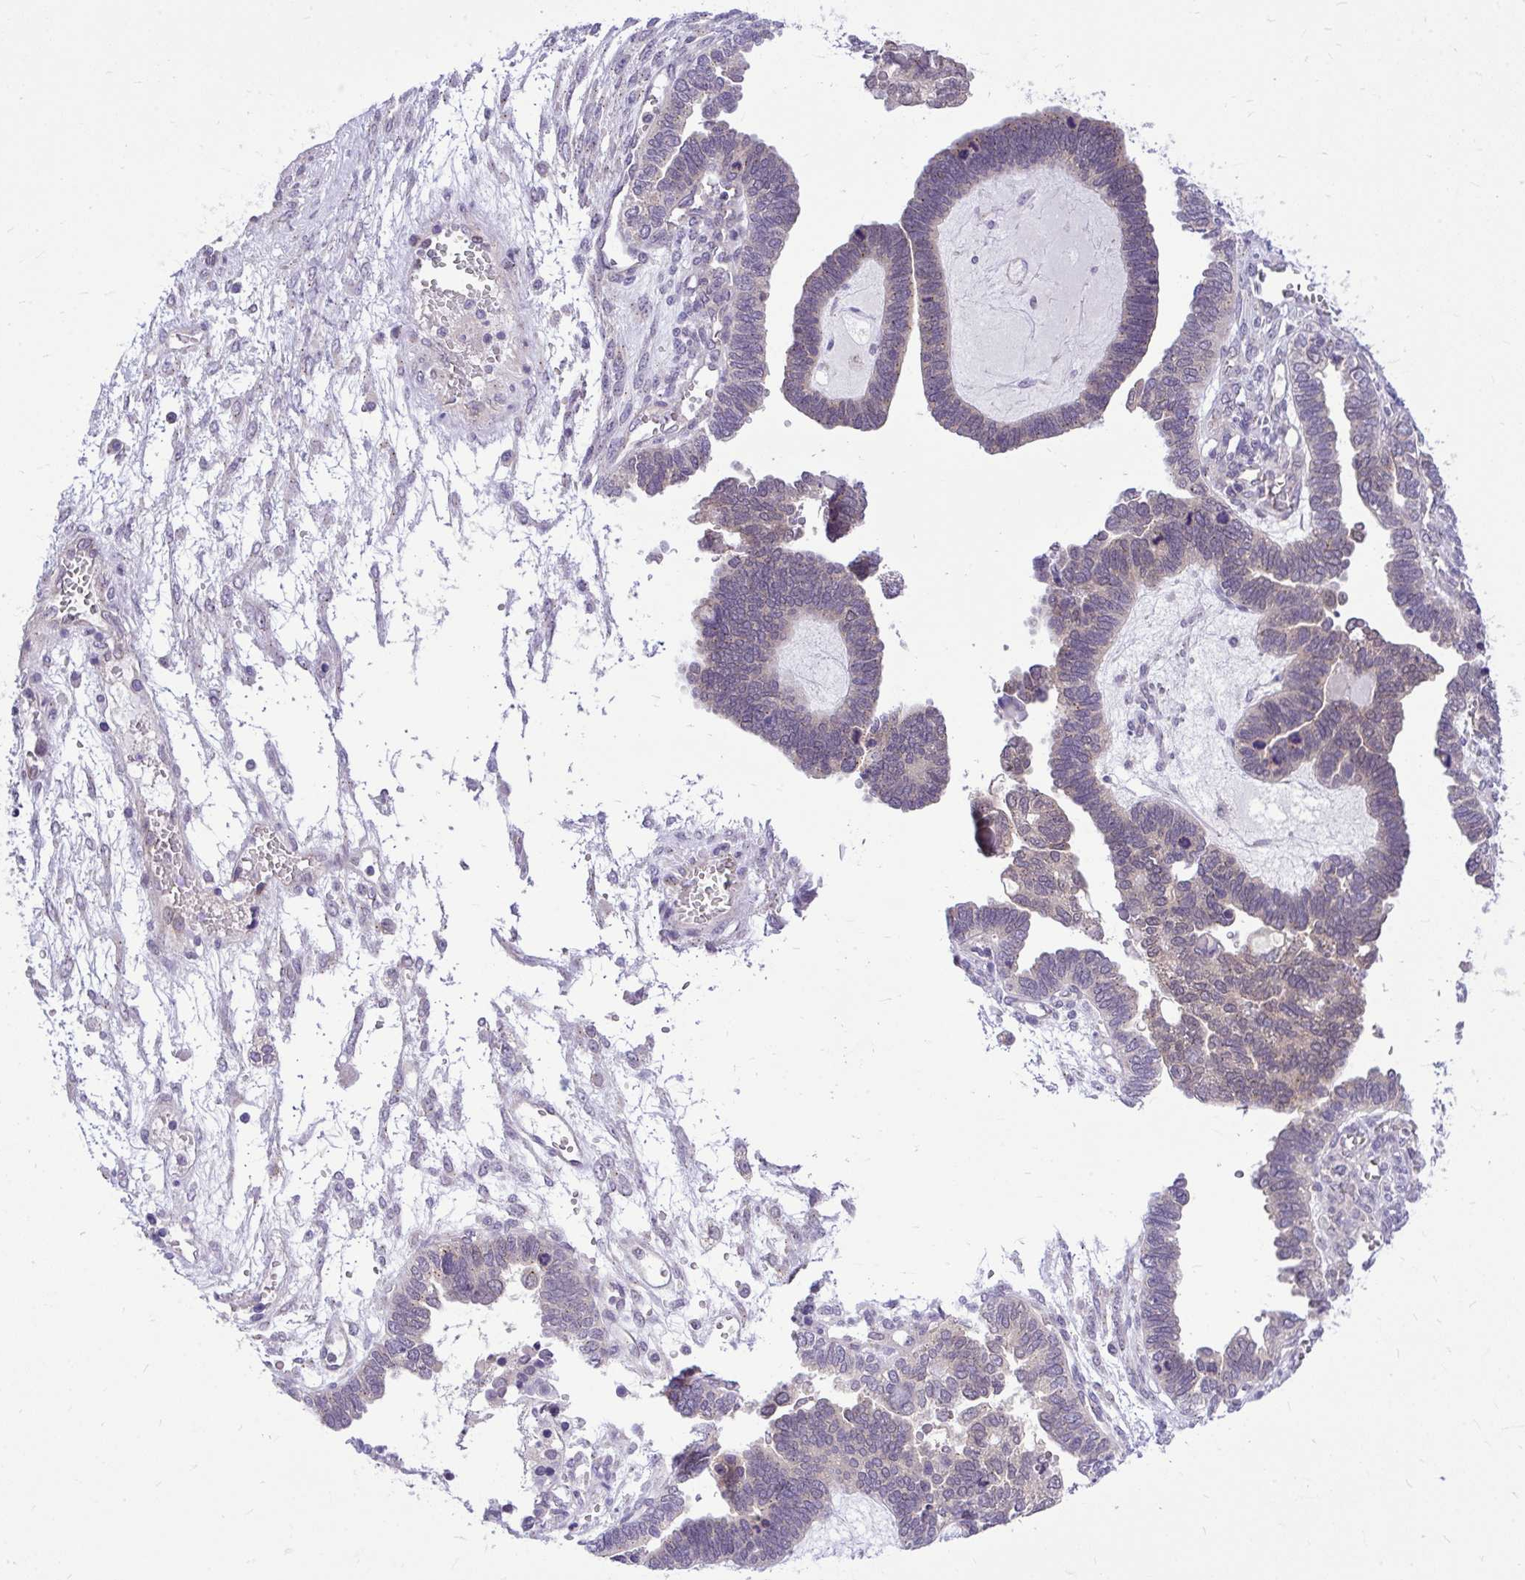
{"staining": {"intensity": "negative", "quantity": "none", "location": "none"}, "tissue": "ovarian cancer", "cell_type": "Tumor cells", "image_type": "cancer", "snomed": [{"axis": "morphology", "description": "Cystadenocarcinoma, serous, NOS"}, {"axis": "topography", "description": "Ovary"}], "caption": "Tumor cells are negative for brown protein staining in ovarian cancer (serous cystadenocarcinoma).", "gene": "CEACAM18", "patient": {"sex": "female", "age": 51}}